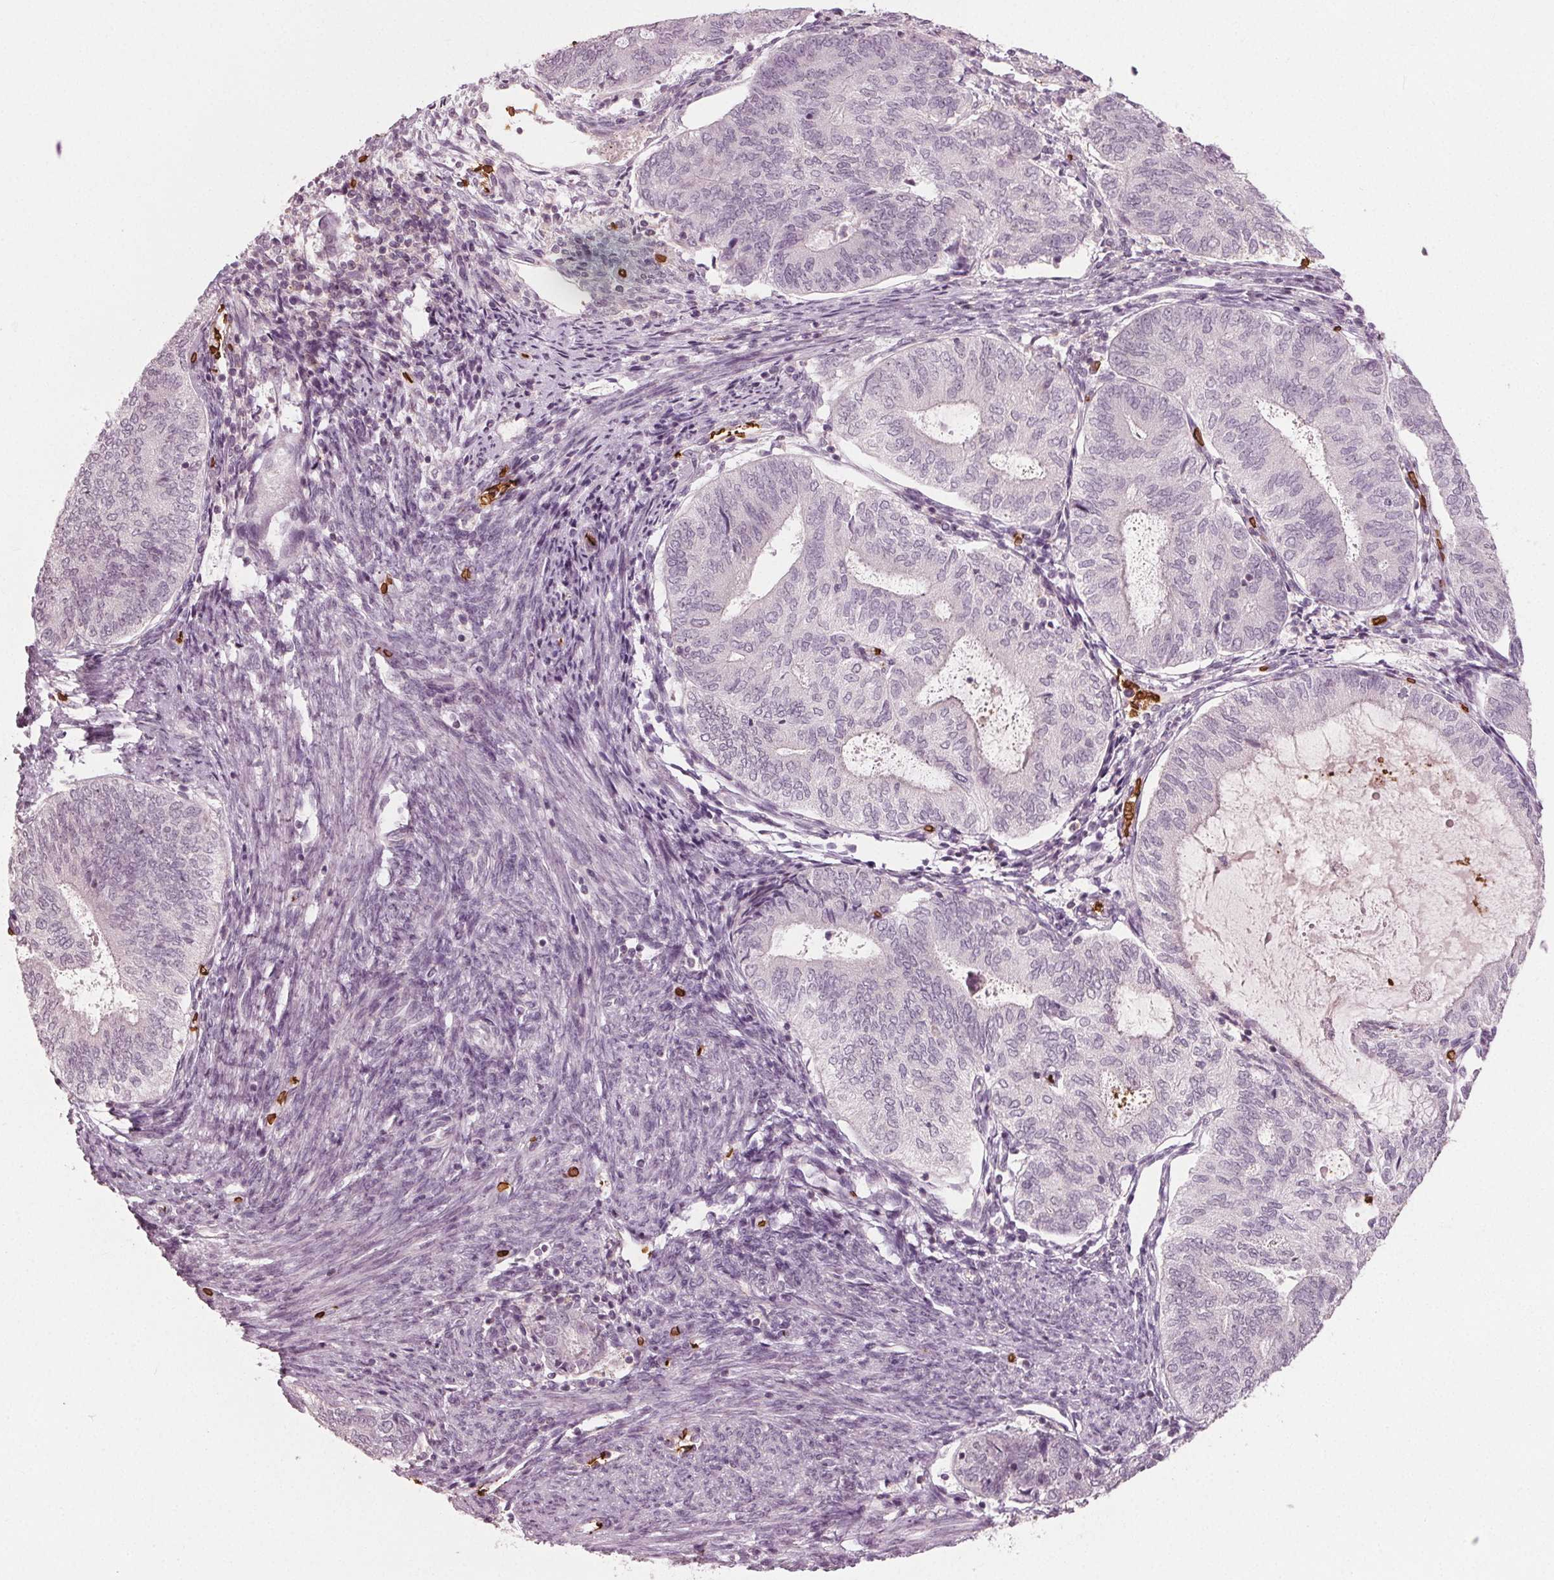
{"staining": {"intensity": "negative", "quantity": "none", "location": "none"}, "tissue": "endometrial cancer", "cell_type": "Tumor cells", "image_type": "cancer", "snomed": [{"axis": "morphology", "description": "Adenocarcinoma, NOS"}, {"axis": "topography", "description": "Endometrium"}], "caption": "Immunohistochemistry photomicrograph of endometrial cancer stained for a protein (brown), which reveals no staining in tumor cells.", "gene": "SLC4A1", "patient": {"sex": "female", "age": 65}}